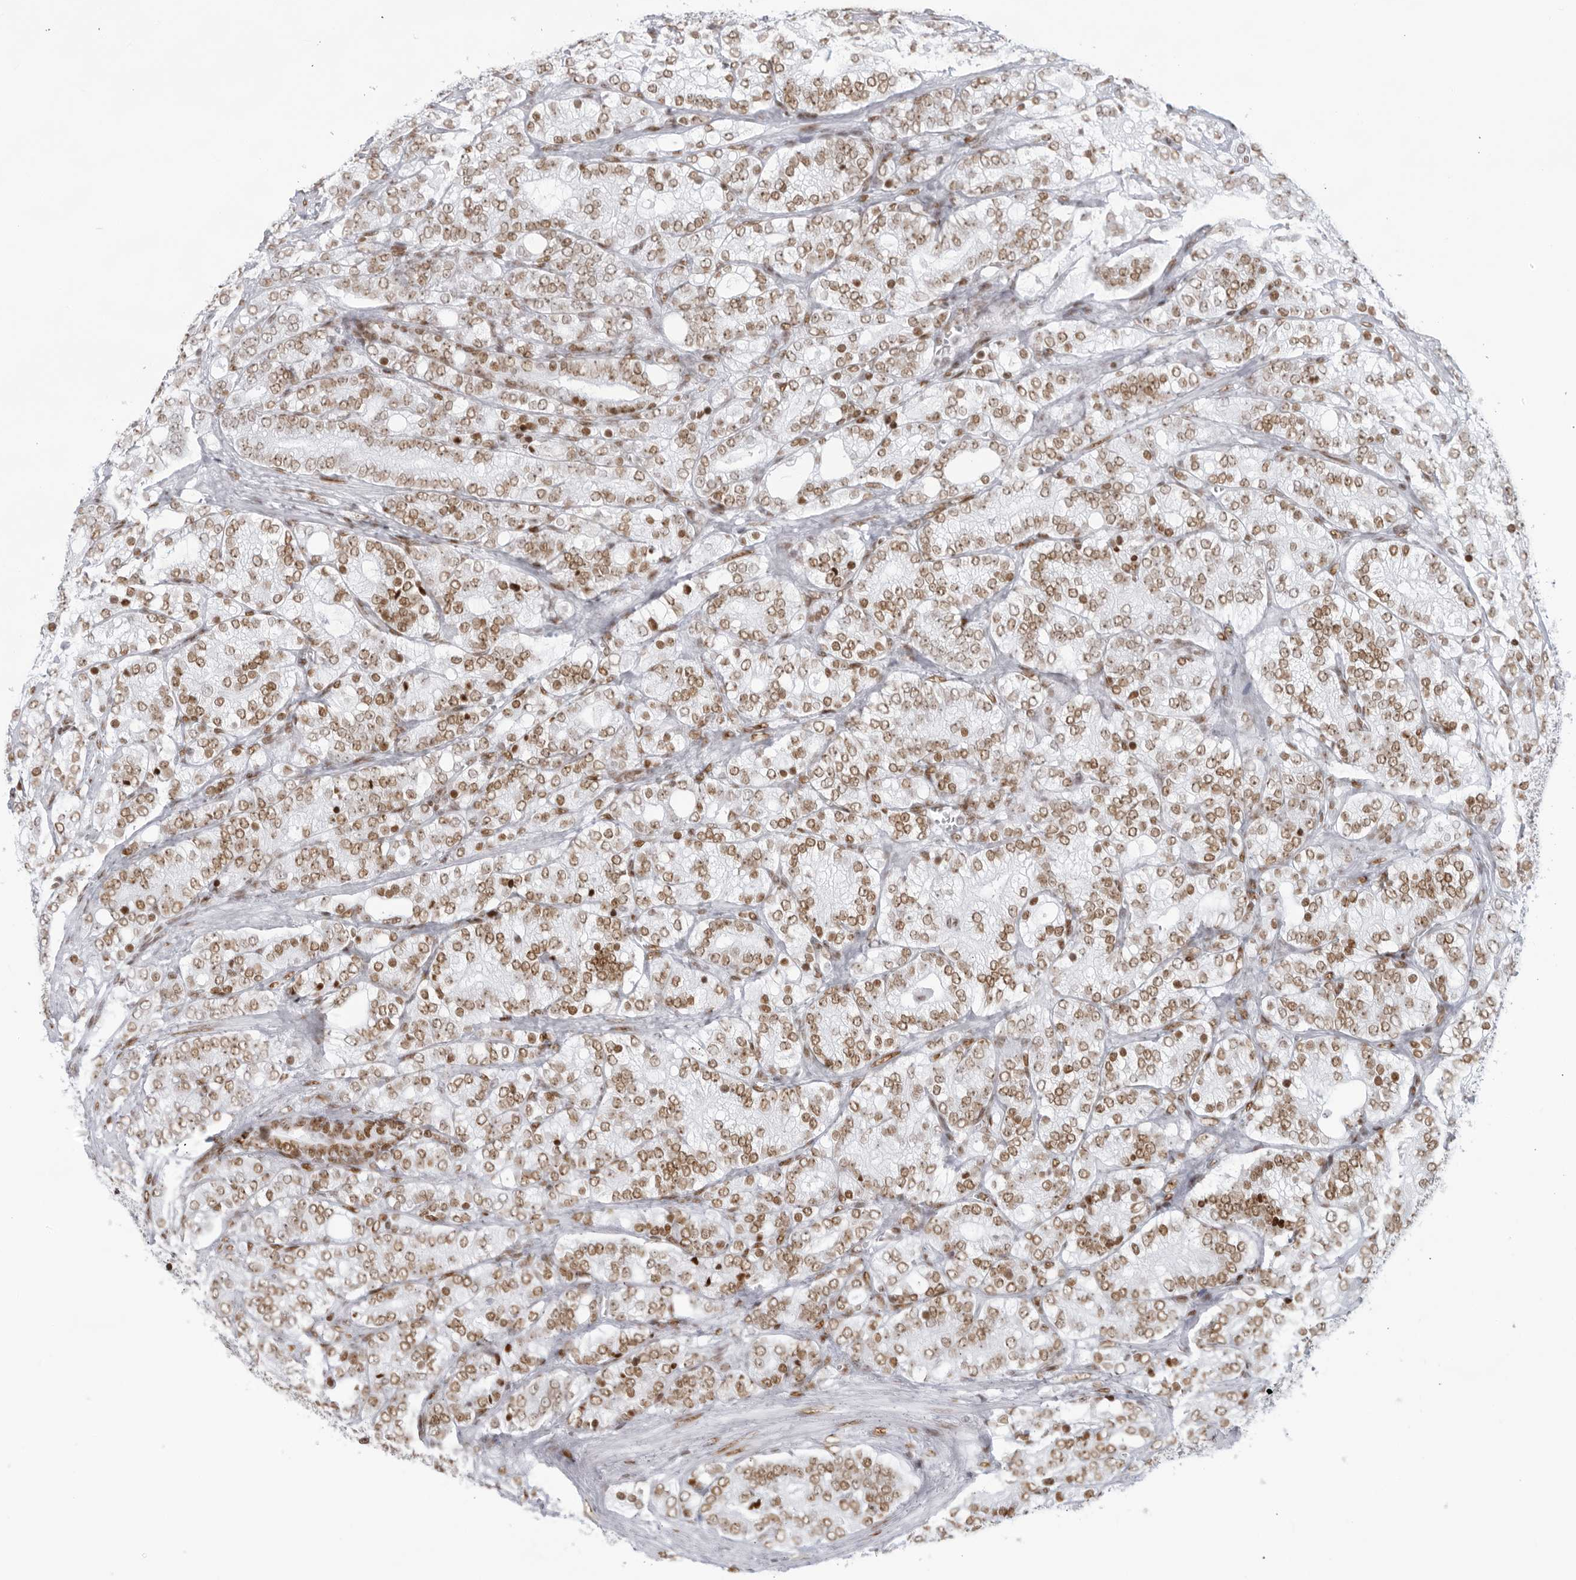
{"staining": {"intensity": "moderate", "quantity": ">75%", "location": "nuclear"}, "tissue": "prostate cancer", "cell_type": "Tumor cells", "image_type": "cancer", "snomed": [{"axis": "morphology", "description": "Adenocarcinoma, High grade"}, {"axis": "topography", "description": "Prostate"}], "caption": "Immunohistochemical staining of human prostate cancer (high-grade adenocarcinoma) displays medium levels of moderate nuclear positivity in about >75% of tumor cells.", "gene": "HP1BP3", "patient": {"sex": "male", "age": 57}}